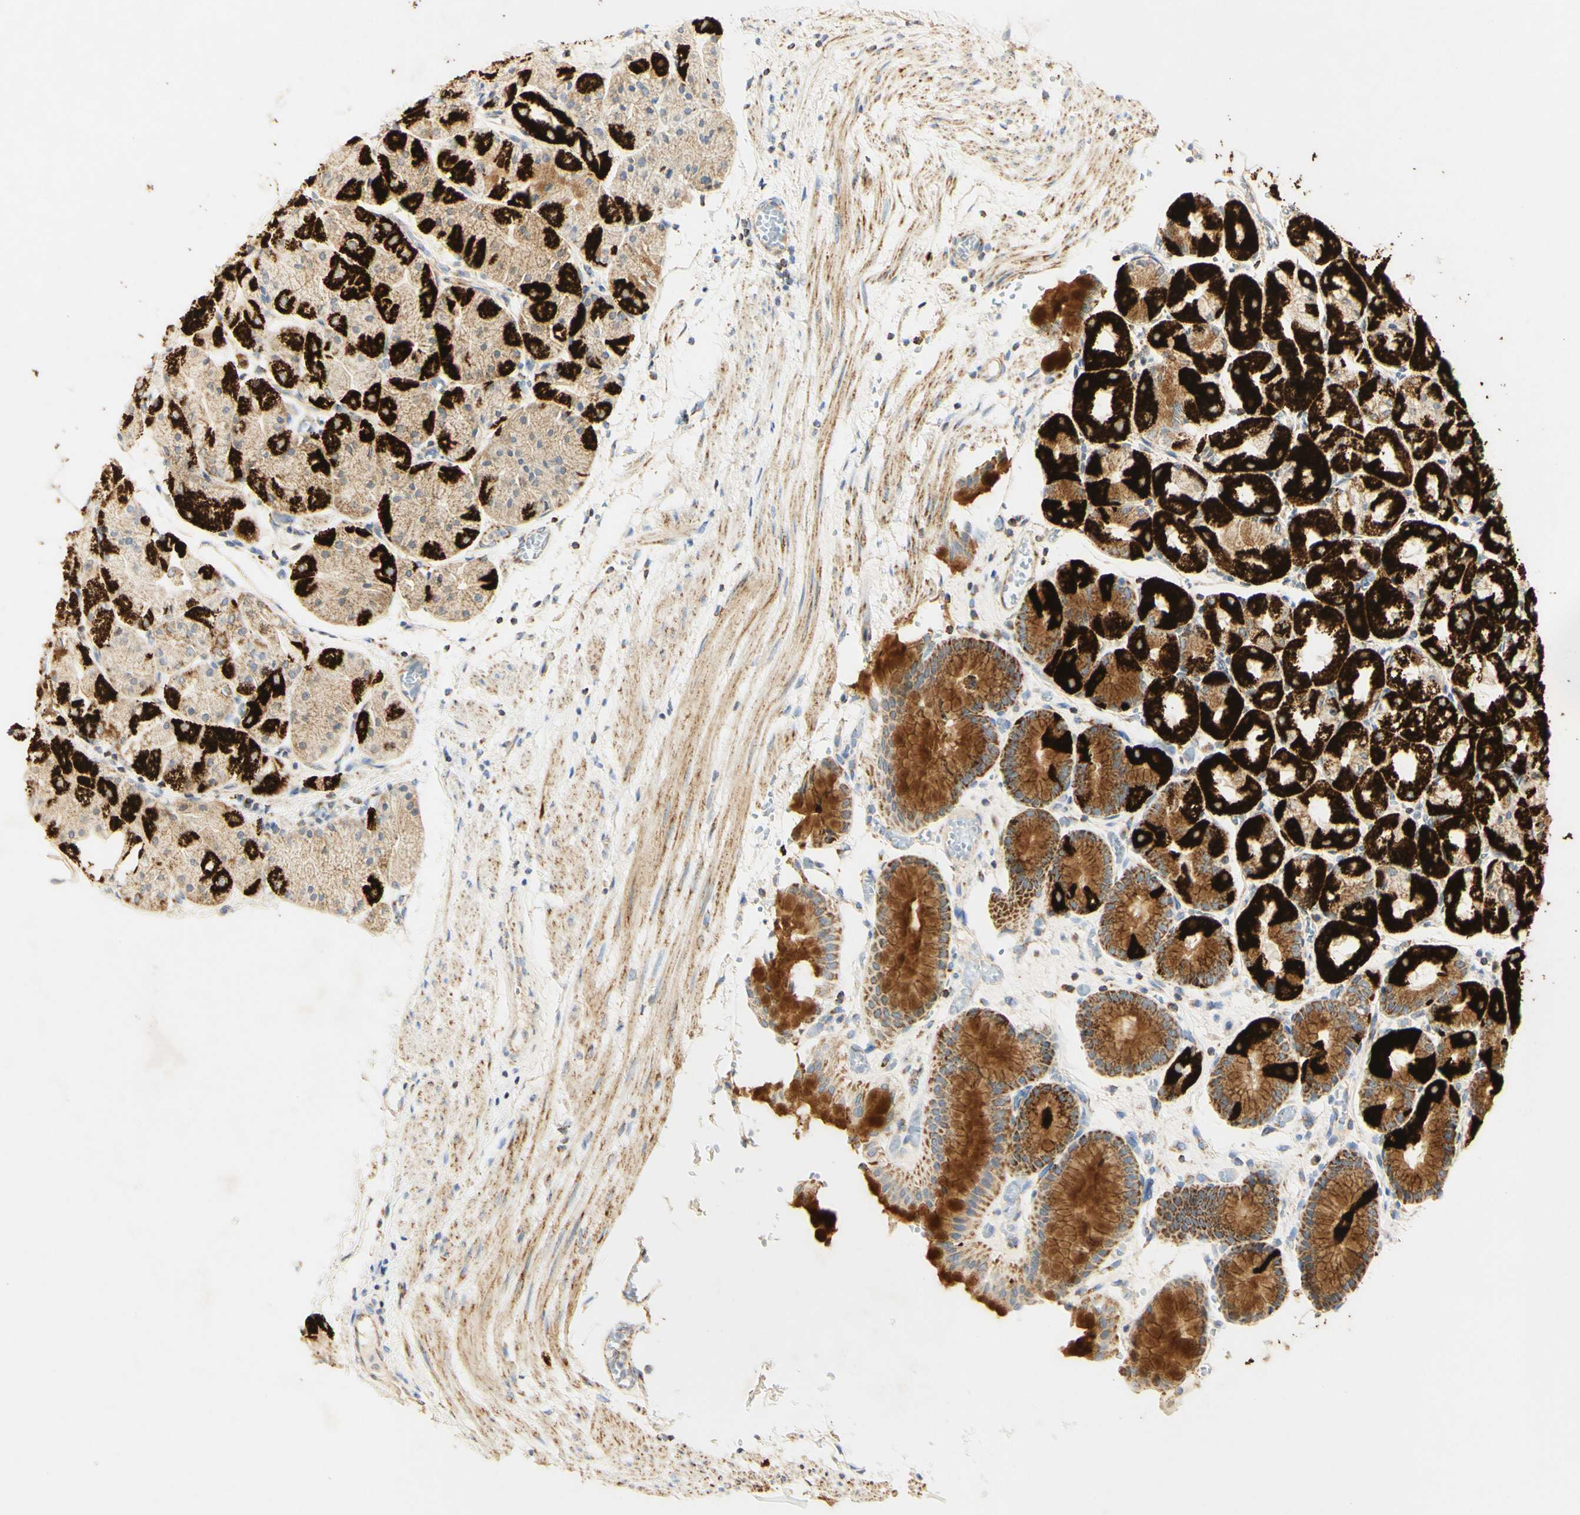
{"staining": {"intensity": "strong", "quantity": ">75%", "location": "cytoplasmic/membranous"}, "tissue": "stomach", "cell_type": "Glandular cells", "image_type": "normal", "snomed": [{"axis": "morphology", "description": "Normal tissue, NOS"}, {"axis": "topography", "description": "Stomach, upper"}], "caption": "Stomach stained with immunohistochemistry (IHC) displays strong cytoplasmic/membranous expression in about >75% of glandular cells.", "gene": "OXCT1", "patient": {"sex": "male", "age": 72}}